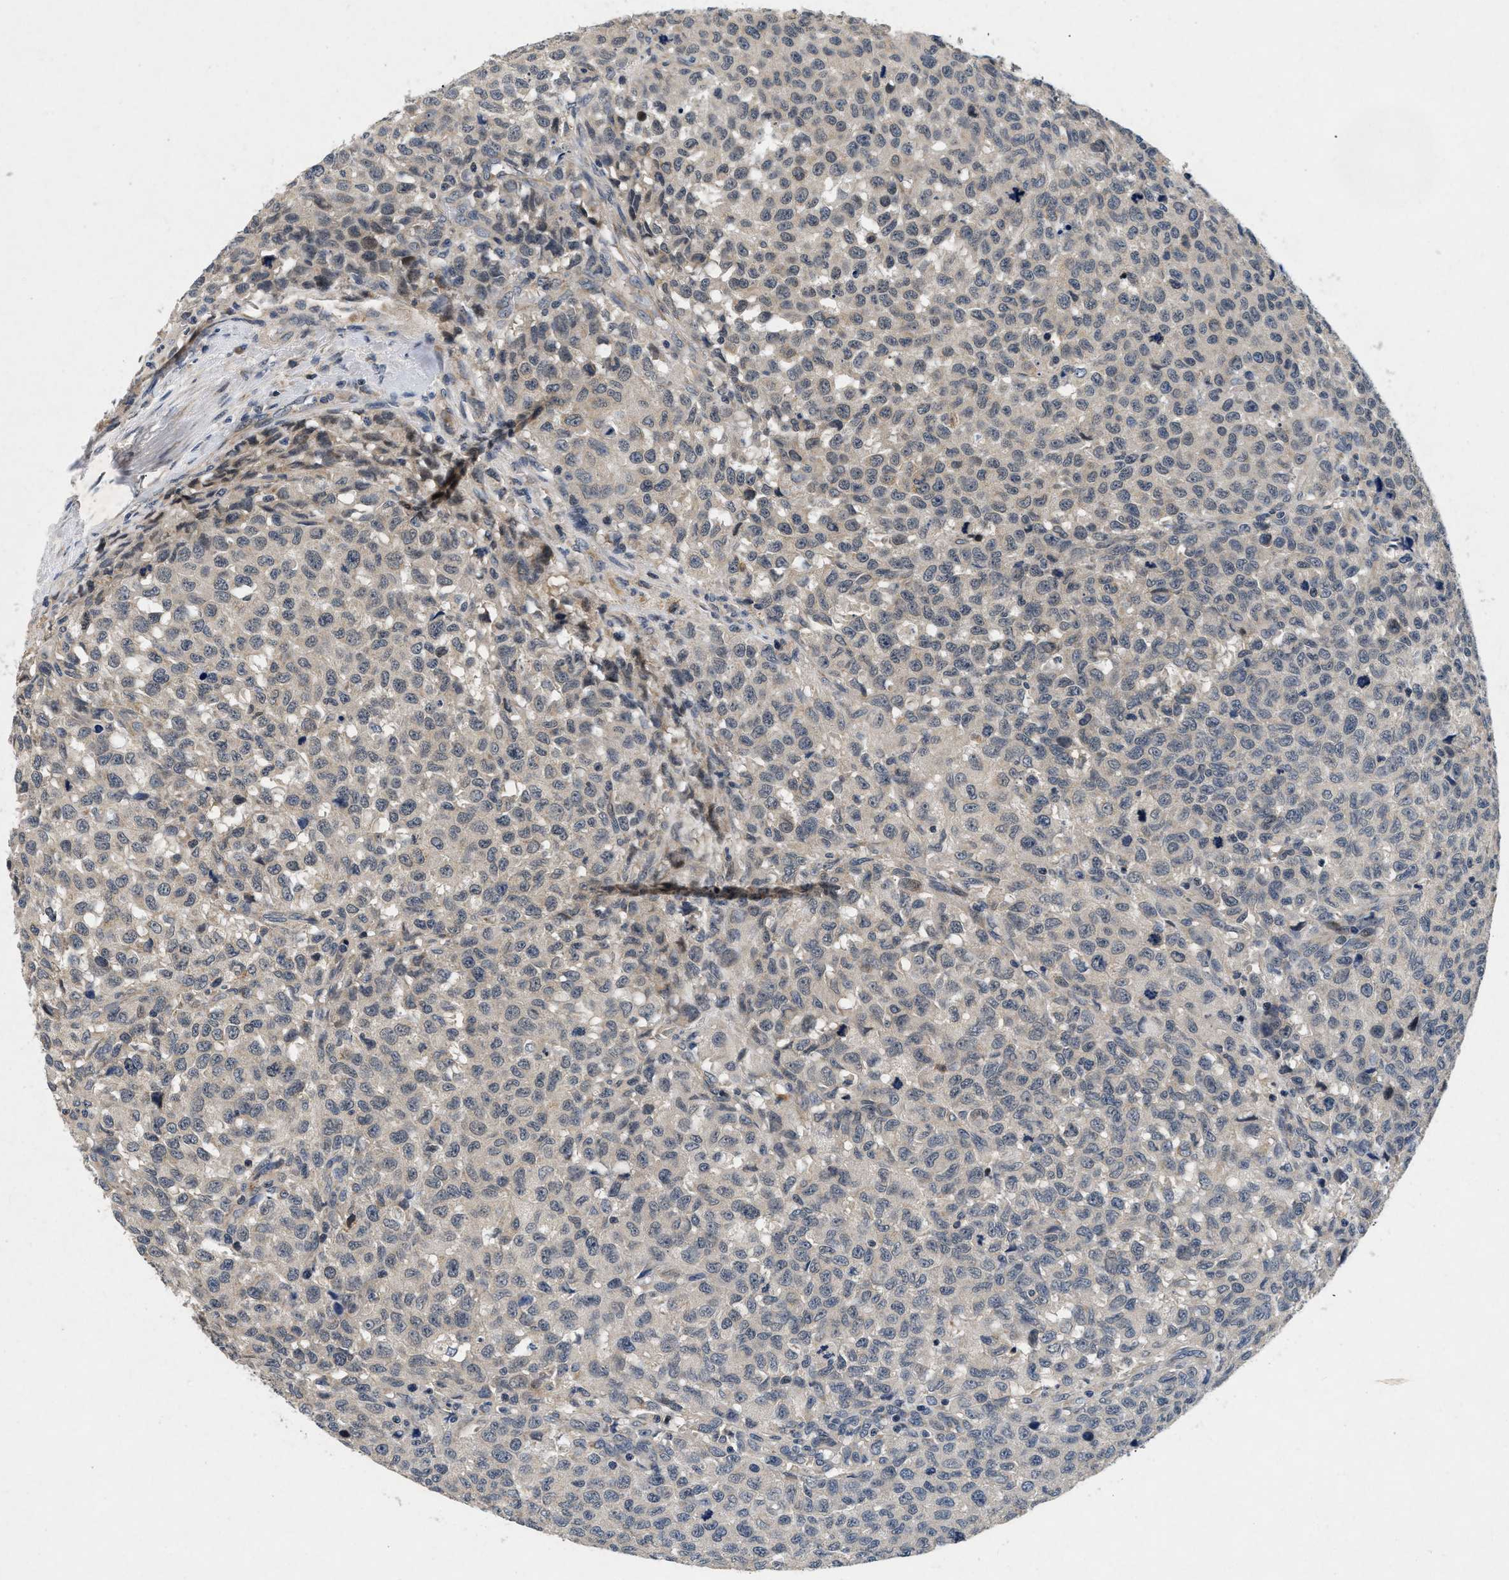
{"staining": {"intensity": "weak", "quantity": "<25%", "location": "cytoplasmic/membranous"}, "tissue": "testis cancer", "cell_type": "Tumor cells", "image_type": "cancer", "snomed": [{"axis": "morphology", "description": "Seminoma, NOS"}, {"axis": "topography", "description": "Testis"}], "caption": "High magnification brightfield microscopy of testis seminoma stained with DAB (brown) and counterstained with hematoxylin (blue): tumor cells show no significant expression.", "gene": "PDP1", "patient": {"sex": "male", "age": 59}}